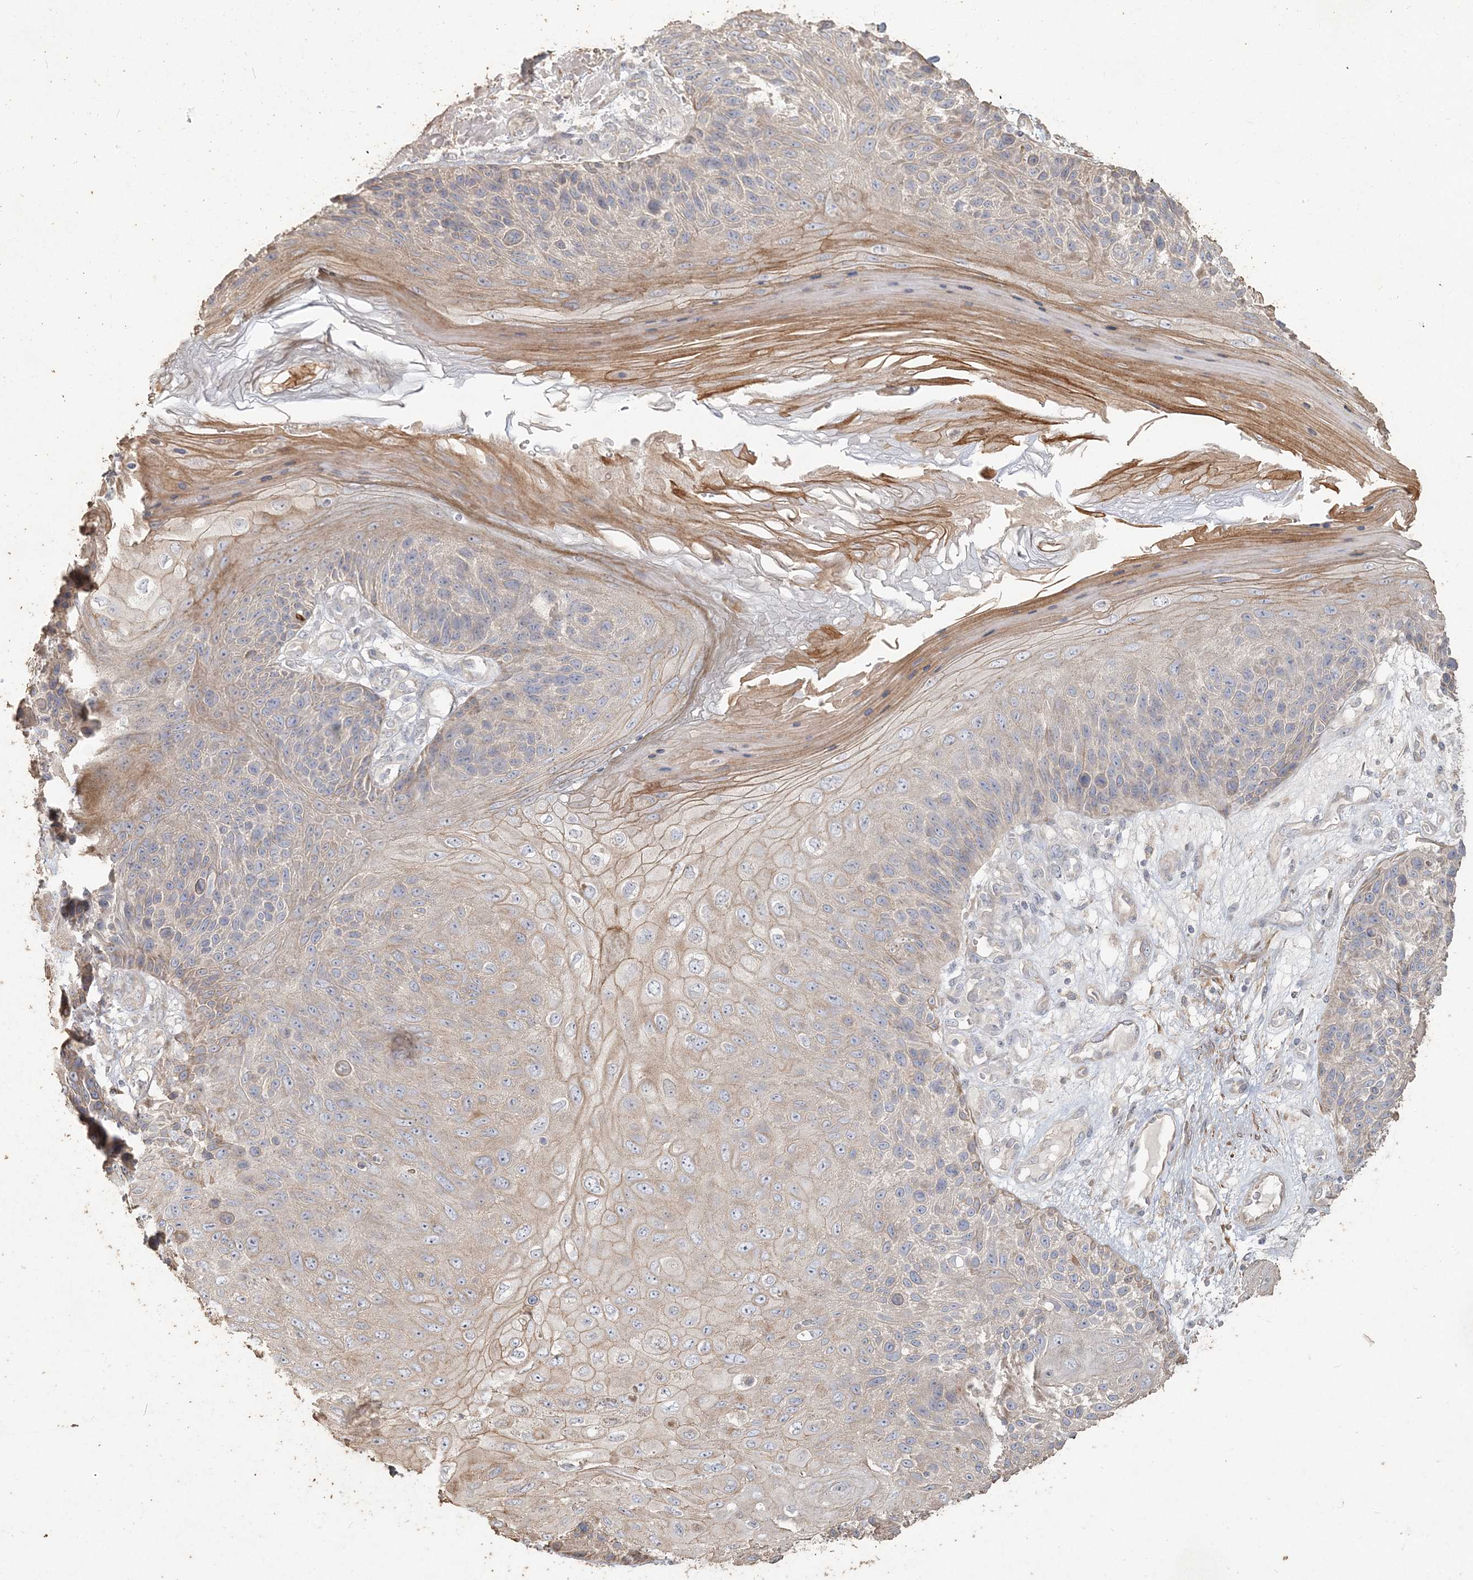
{"staining": {"intensity": "weak", "quantity": "<25%", "location": "cytoplasmic/membranous"}, "tissue": "skin cancer", "cell_type": "Tumor cells", "image_type": "cancer", "snomed": [{"axis": "morphology", "description": "Squamous cell carcinoma, NOS"}, {"axis": "topography", "description": "Skin"}], "caption": "Squamous cell carcinoma (skin) was stained to show a protein in brown. There is no significant positivity in tumor cells.", "gene": "RNF145", "patient": {"sex": "female", "age": 88}}